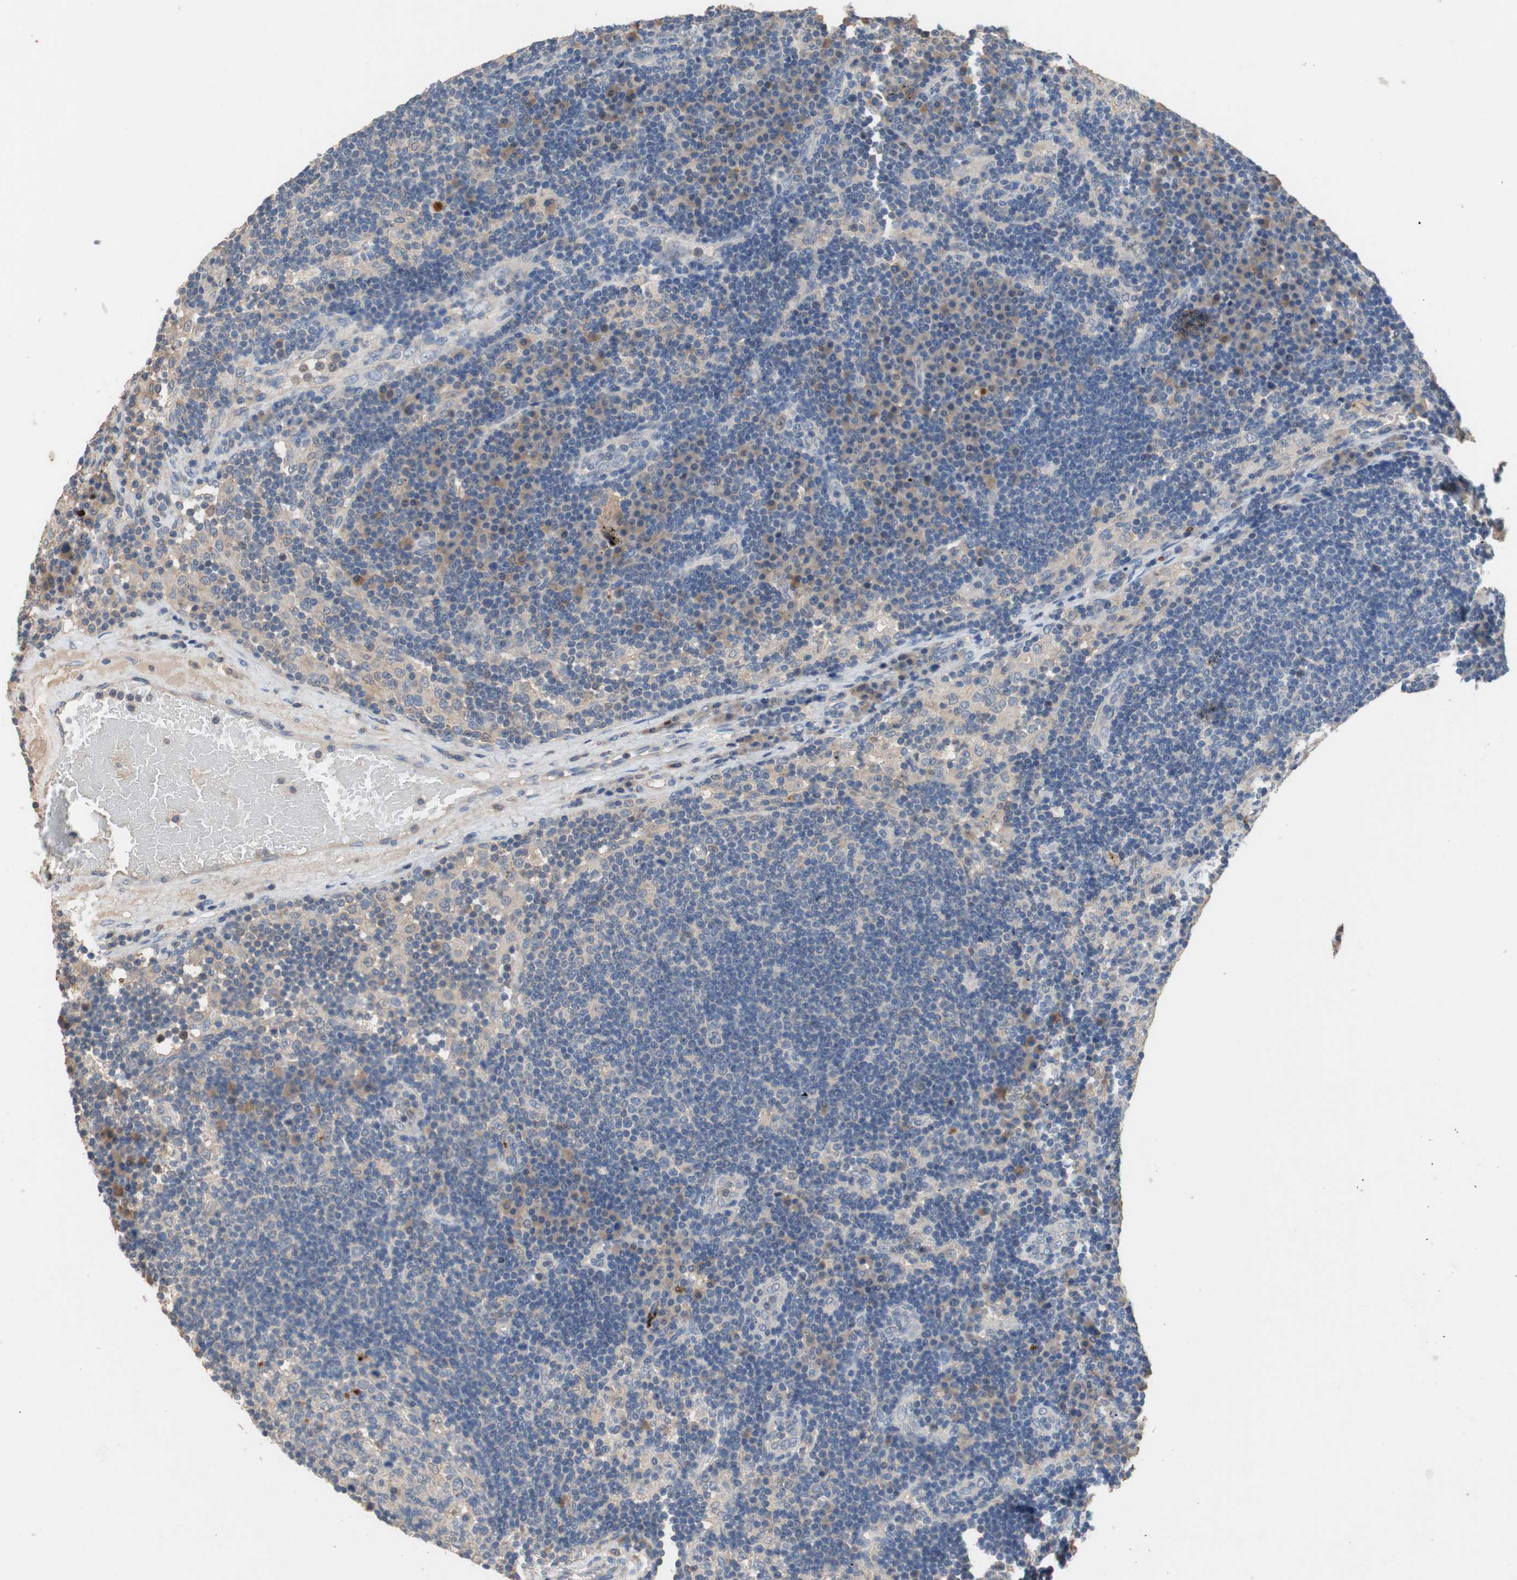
{"staining": {"intensity": "weak", "quantity": "<25%", "location": "cytoplasmic/membranous"}, "tissue": "lymph node", "cell_type": "Germinal center cells", "image_type": "normal", "snomed": [{"axis": "morphology", "description": "Normal tissue, NOS"}, {"axis": "morphology", "description": "Squamous cell carcinoma, metastatic, NOS"}, {"axis": "topography", "description": "Lymph node"}], "caption": "Normal lymph node was stained to show a protein in brown. There is no significant positivity in germinal center cells.", "gene": "ADAP1", "patient": {"sex": "female", "age": 53}}